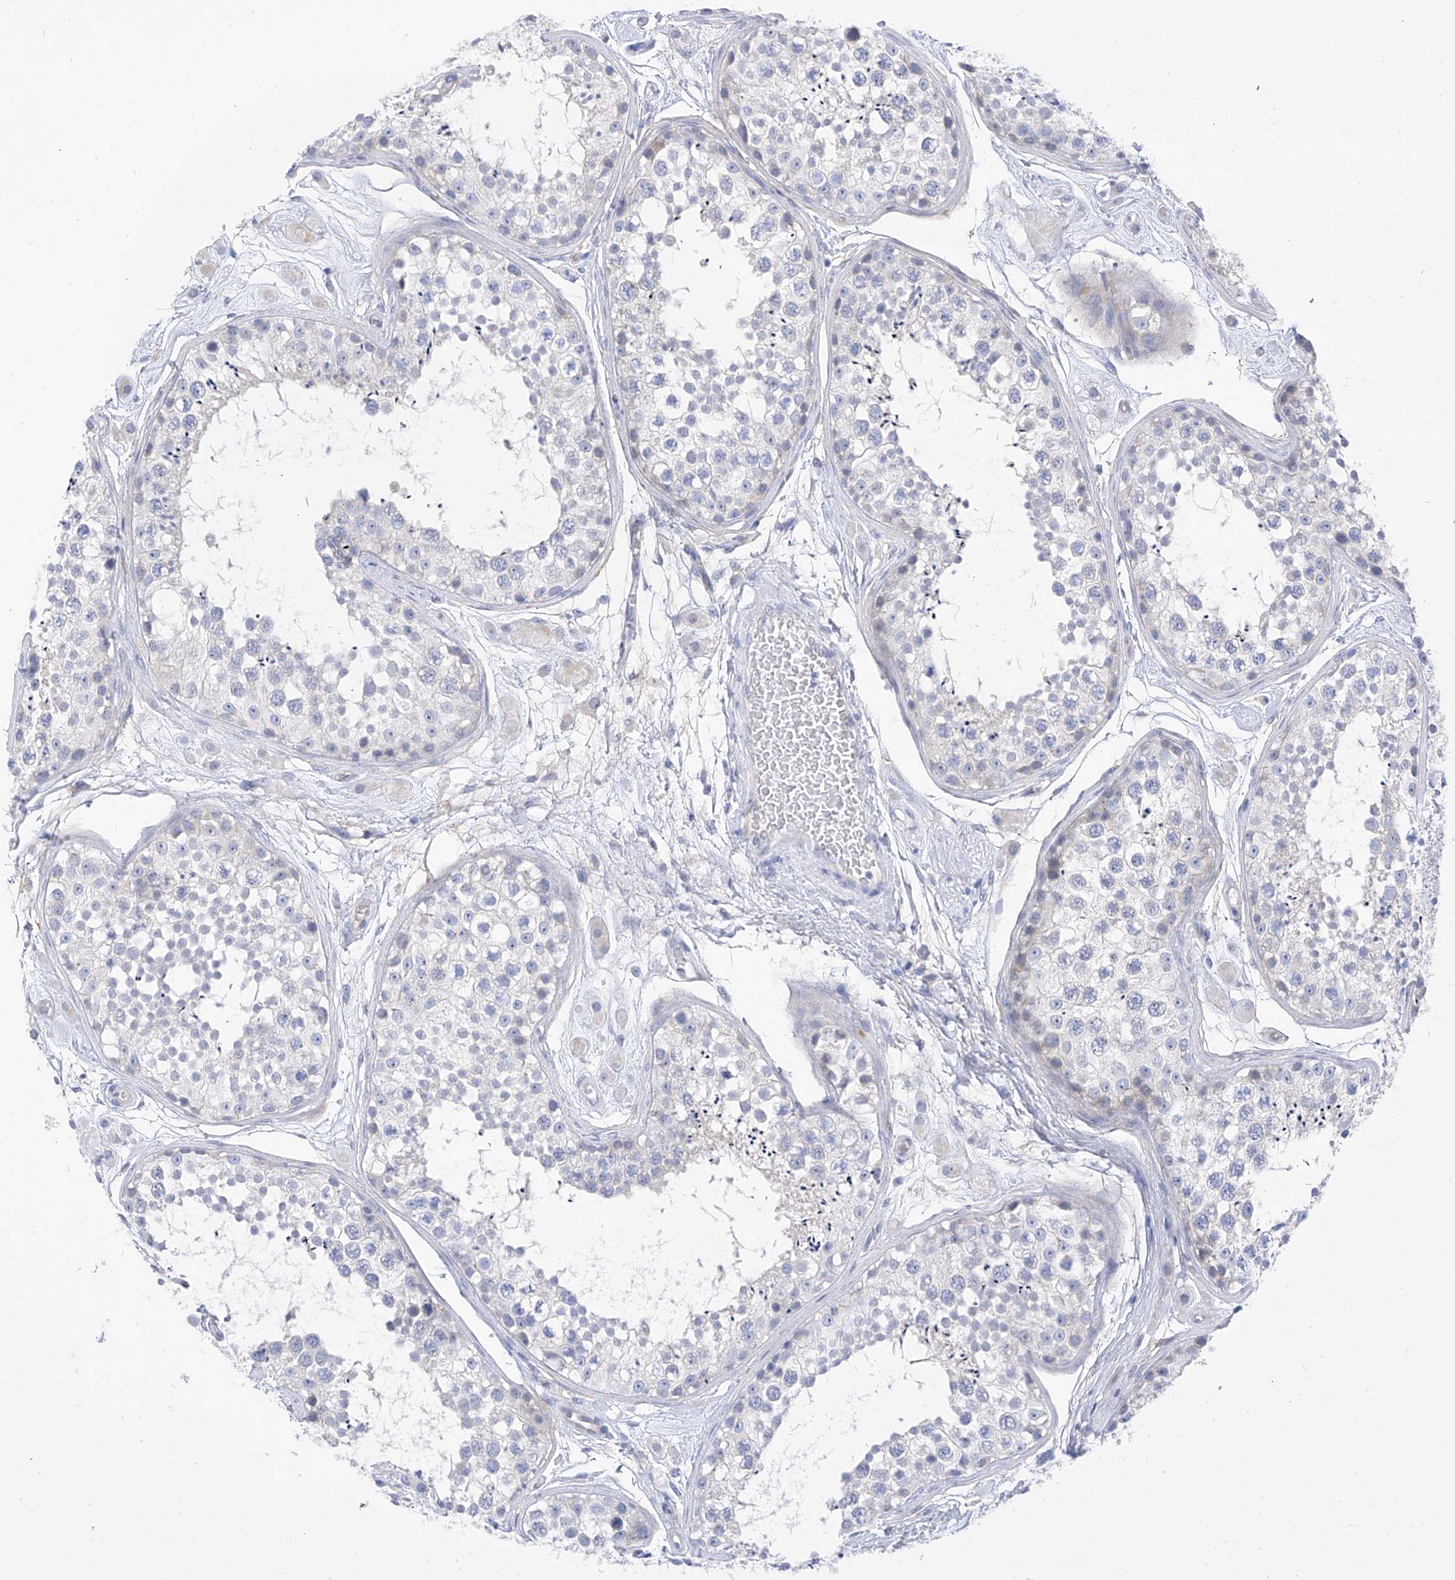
{"staining": {"intensity": "negative", "quantity": "none", "location": "none"}, "tissue": "testis", "cell_type": "Cells in seminiferous ducts", "image_type": "normal", "snomed": [{"axis": "morphology", "description": "Normal tissue, NOS"}, {"axis": "topography", "description": "Testis"}], "caption": "A high-resolution photomicrograph shows immunohistochemistry (IHC) staining of unremarkable testis, which displays no significant expression in cells in seminiferous ducts.", "gene": "PIK3C2B", "patient": {"sex": "male", "age": 25}}